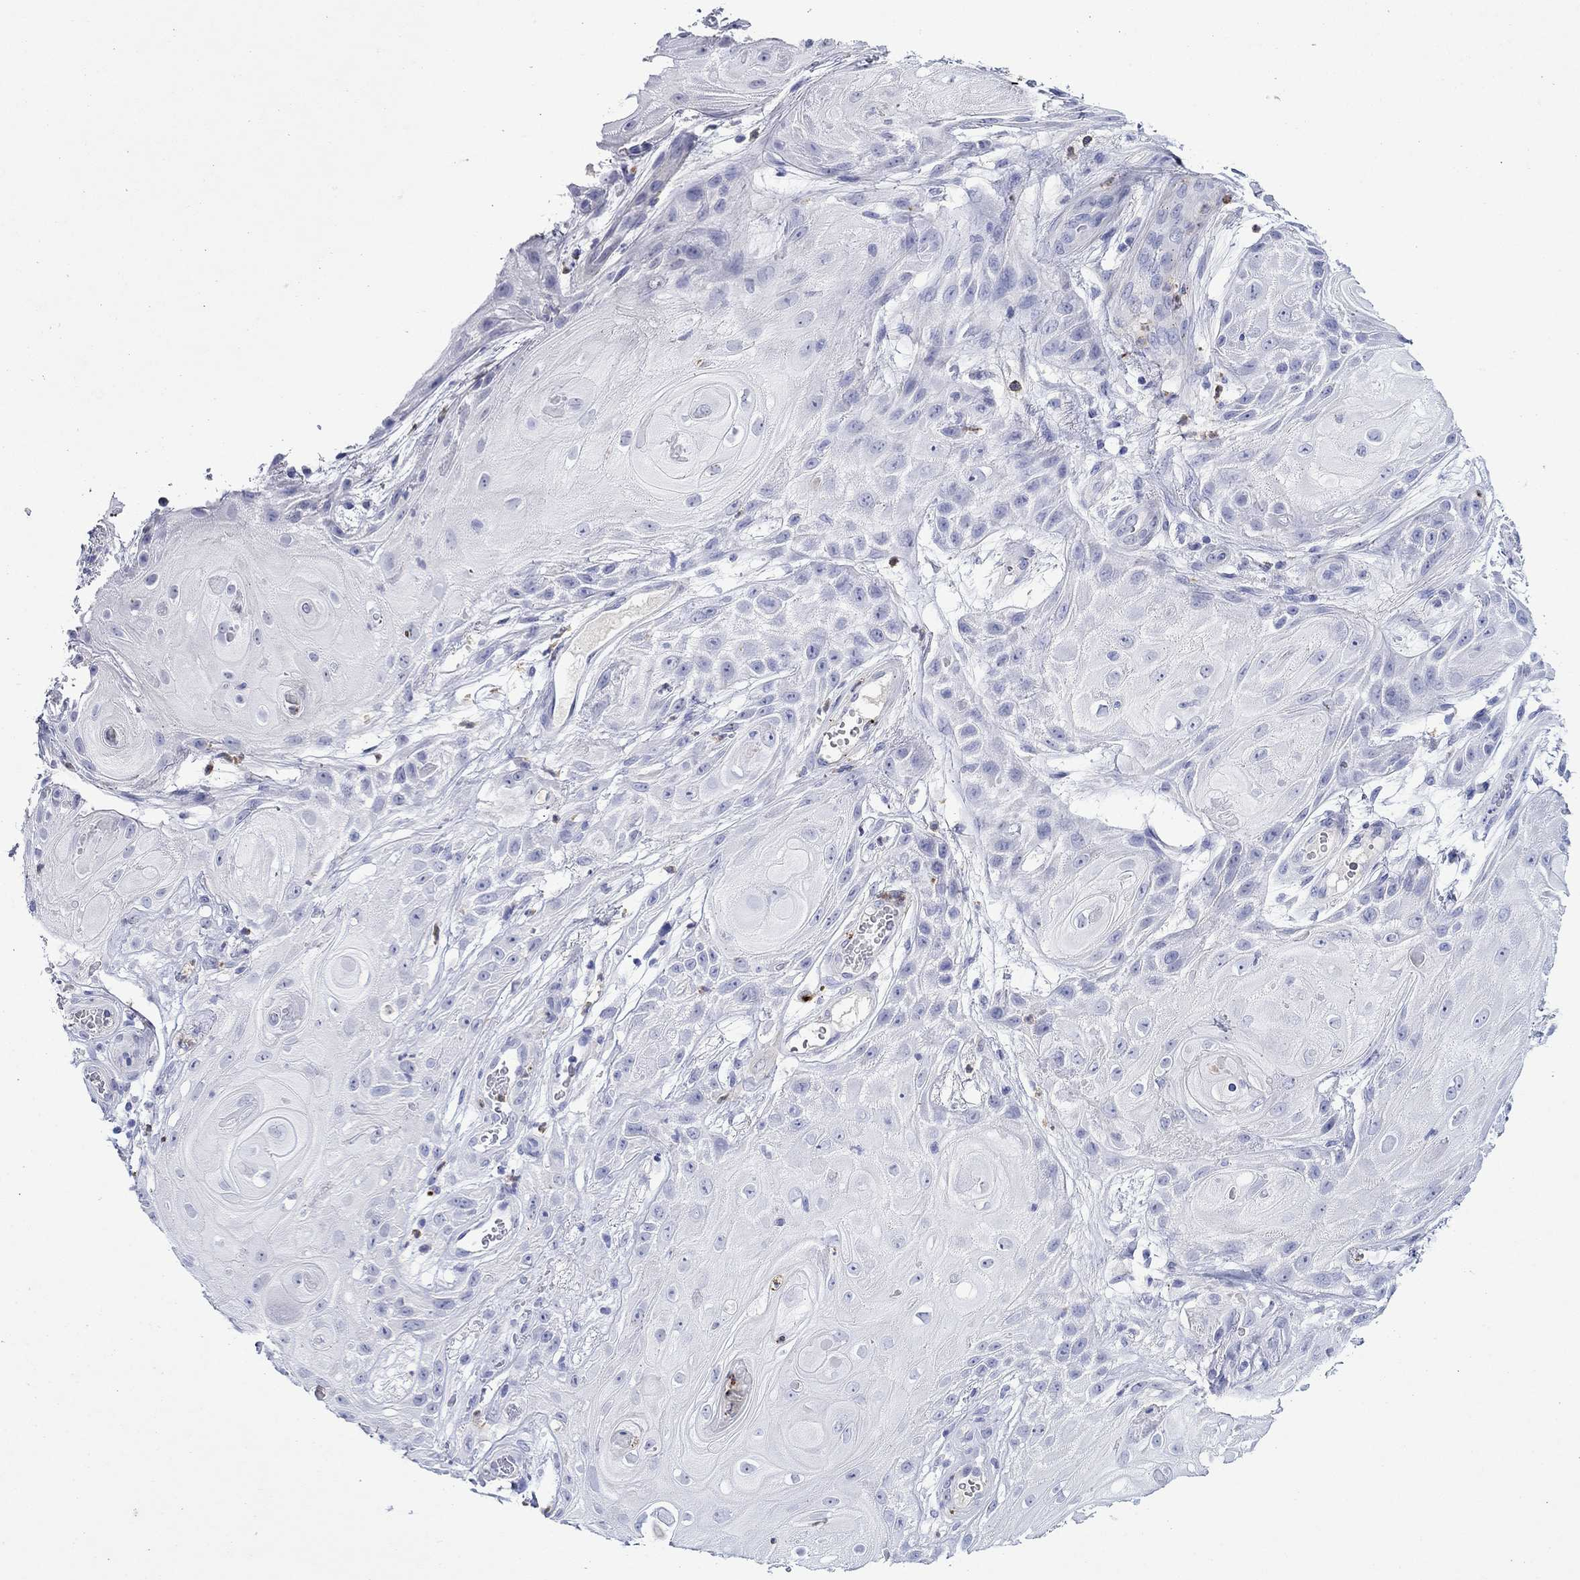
{"staining": {"intensity": "negative", "quantity": "none", "location": "none"}, "tissue": "skin cancer", "cell_type": "Tumor cells", "image_type": "cancer", "snomed": [{"axis": "morphology", "description": "Squamous cell carcinoma, NOS"}, {"axis": "topography", "description": "Skin"}], "caption": "Human squamous cell carcinoma (skin) stained for a protein using immunohistochemistry displays no expression in tumor cells.", "gene": "EPX", "patient": {"sex": "male", "age": 62}}